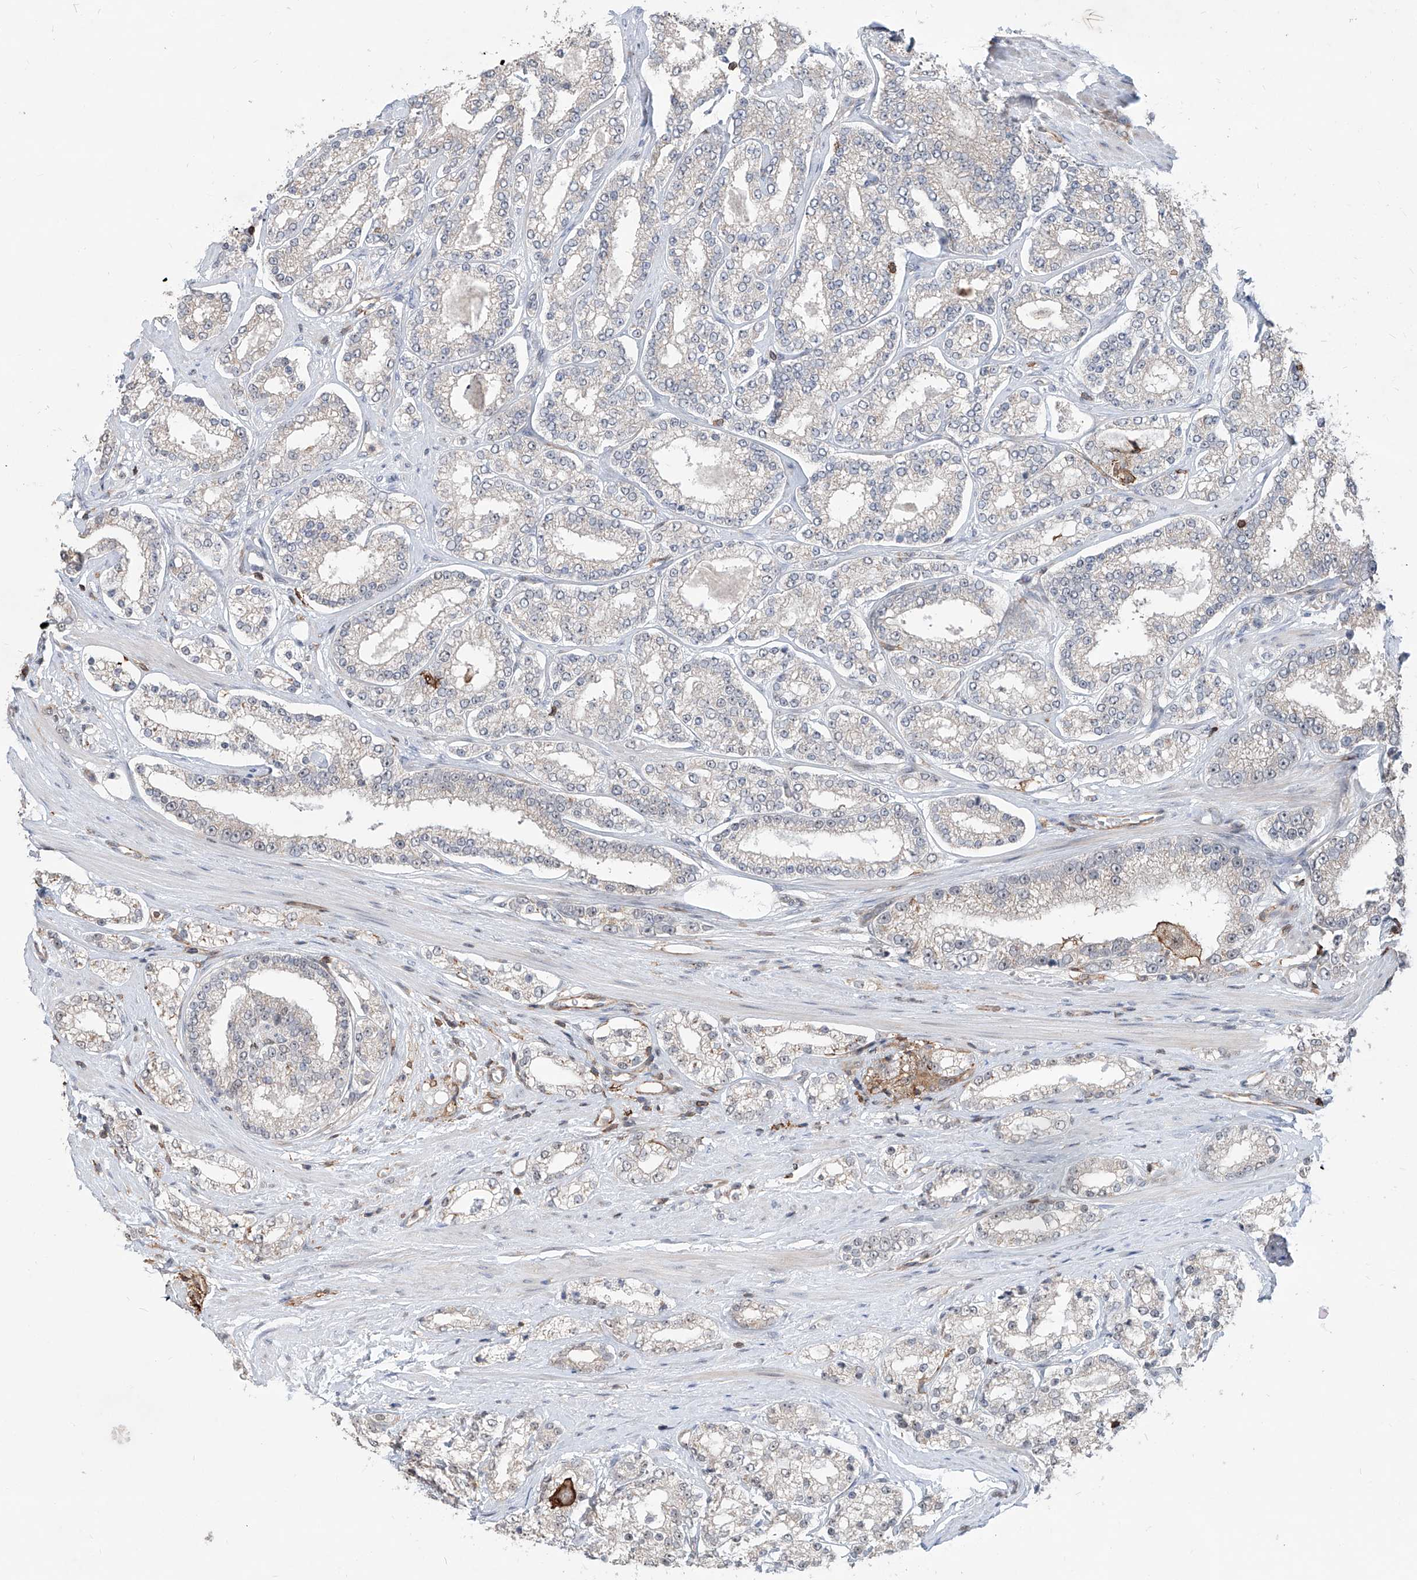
{"staining": {"intensity": "negative", "quantity": "none", "location": "none"}, "tissue": "prostate cancer", "cell_type": "Tumor cells", "image_type": "cancer", "snomed": [{"axis": "morphology", "description": "Normal tissue, NOS"}, {"axis": "morphology", "description": "Adenocarcinoma, High grade"}, {"axis": "topography", "description": "Prostate"}], "caption": "An image of human prostate cancer is negative for staining in tumor cells. (DAB (3,3'-diaminobenzidine) immunohistochemistry, high magnification).", "gene": "ZBTB48", "patient": {"sex": "male", "age": 83}}